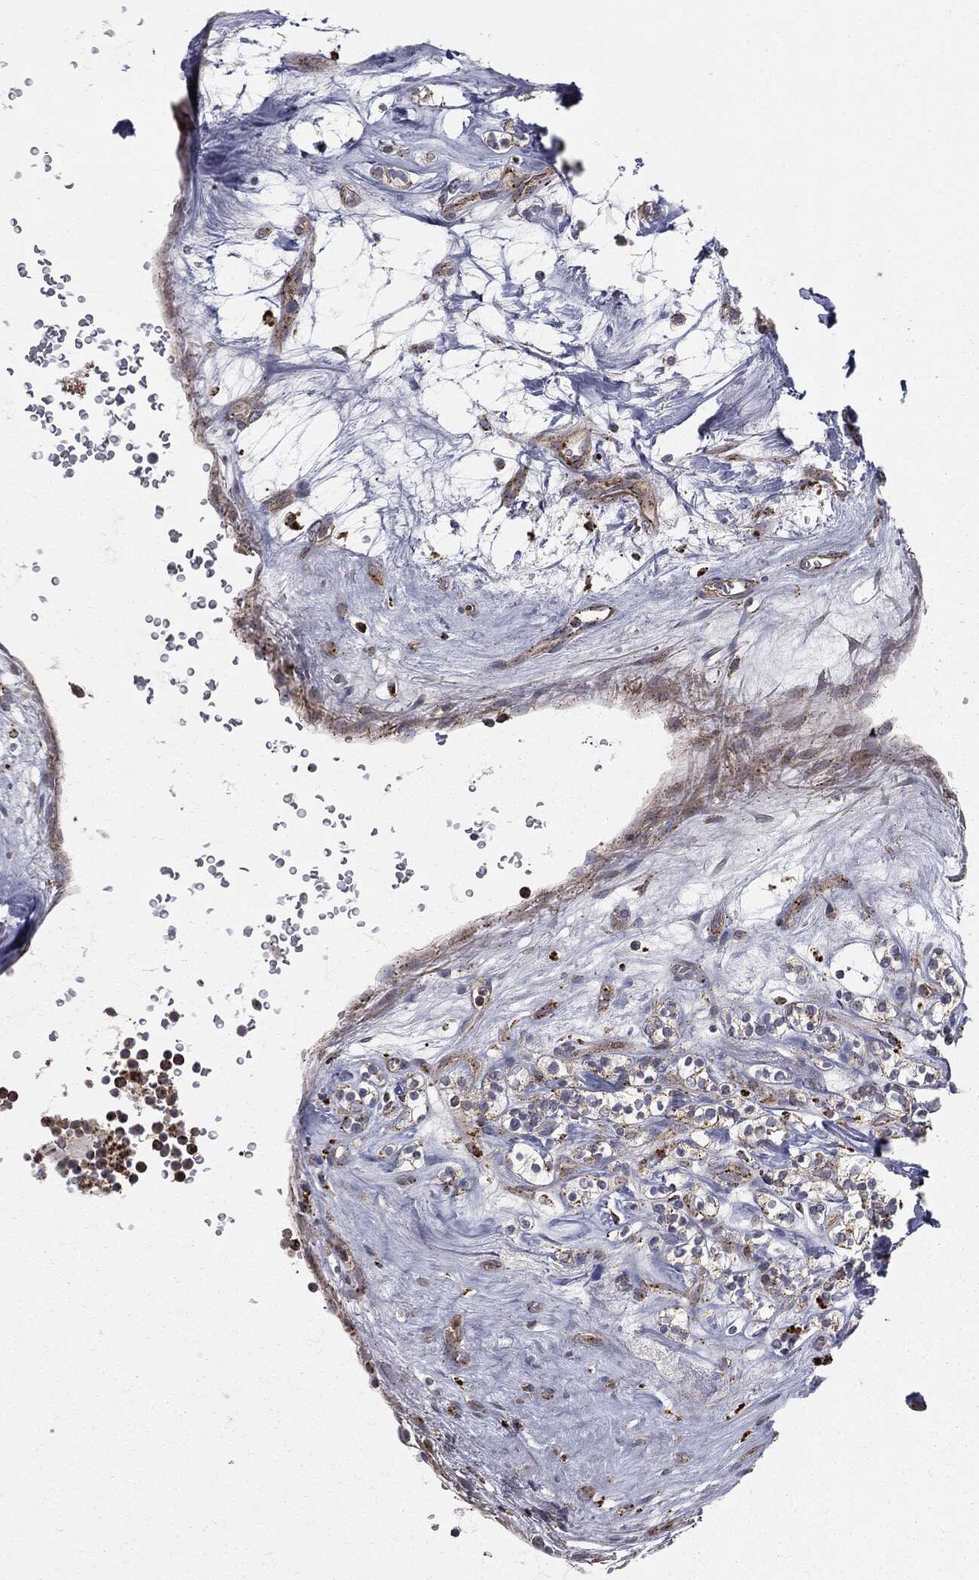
{"staining": {"intensity": "moderate", "quantity": ">75%", "location": "cytoplasmic/membranous"}, "tissue": "renal cancer", "cell_type": "Tumor cells", "image_type": "cancer", "snomed": [{"axis": "morphology", "description": "Adenocarcinoma, NOS"}, {"axis": "topography", "description": "Kidney"}], "caption": "A histopathology image showing moderate cytoplasmic/membranous staining in about >75% of tumor cells in renal adenocarcinoma, as visualized by brown immunohistochemical staining.", "gene": "CTSA", "patient": {"sex": "male", "age": 77}}